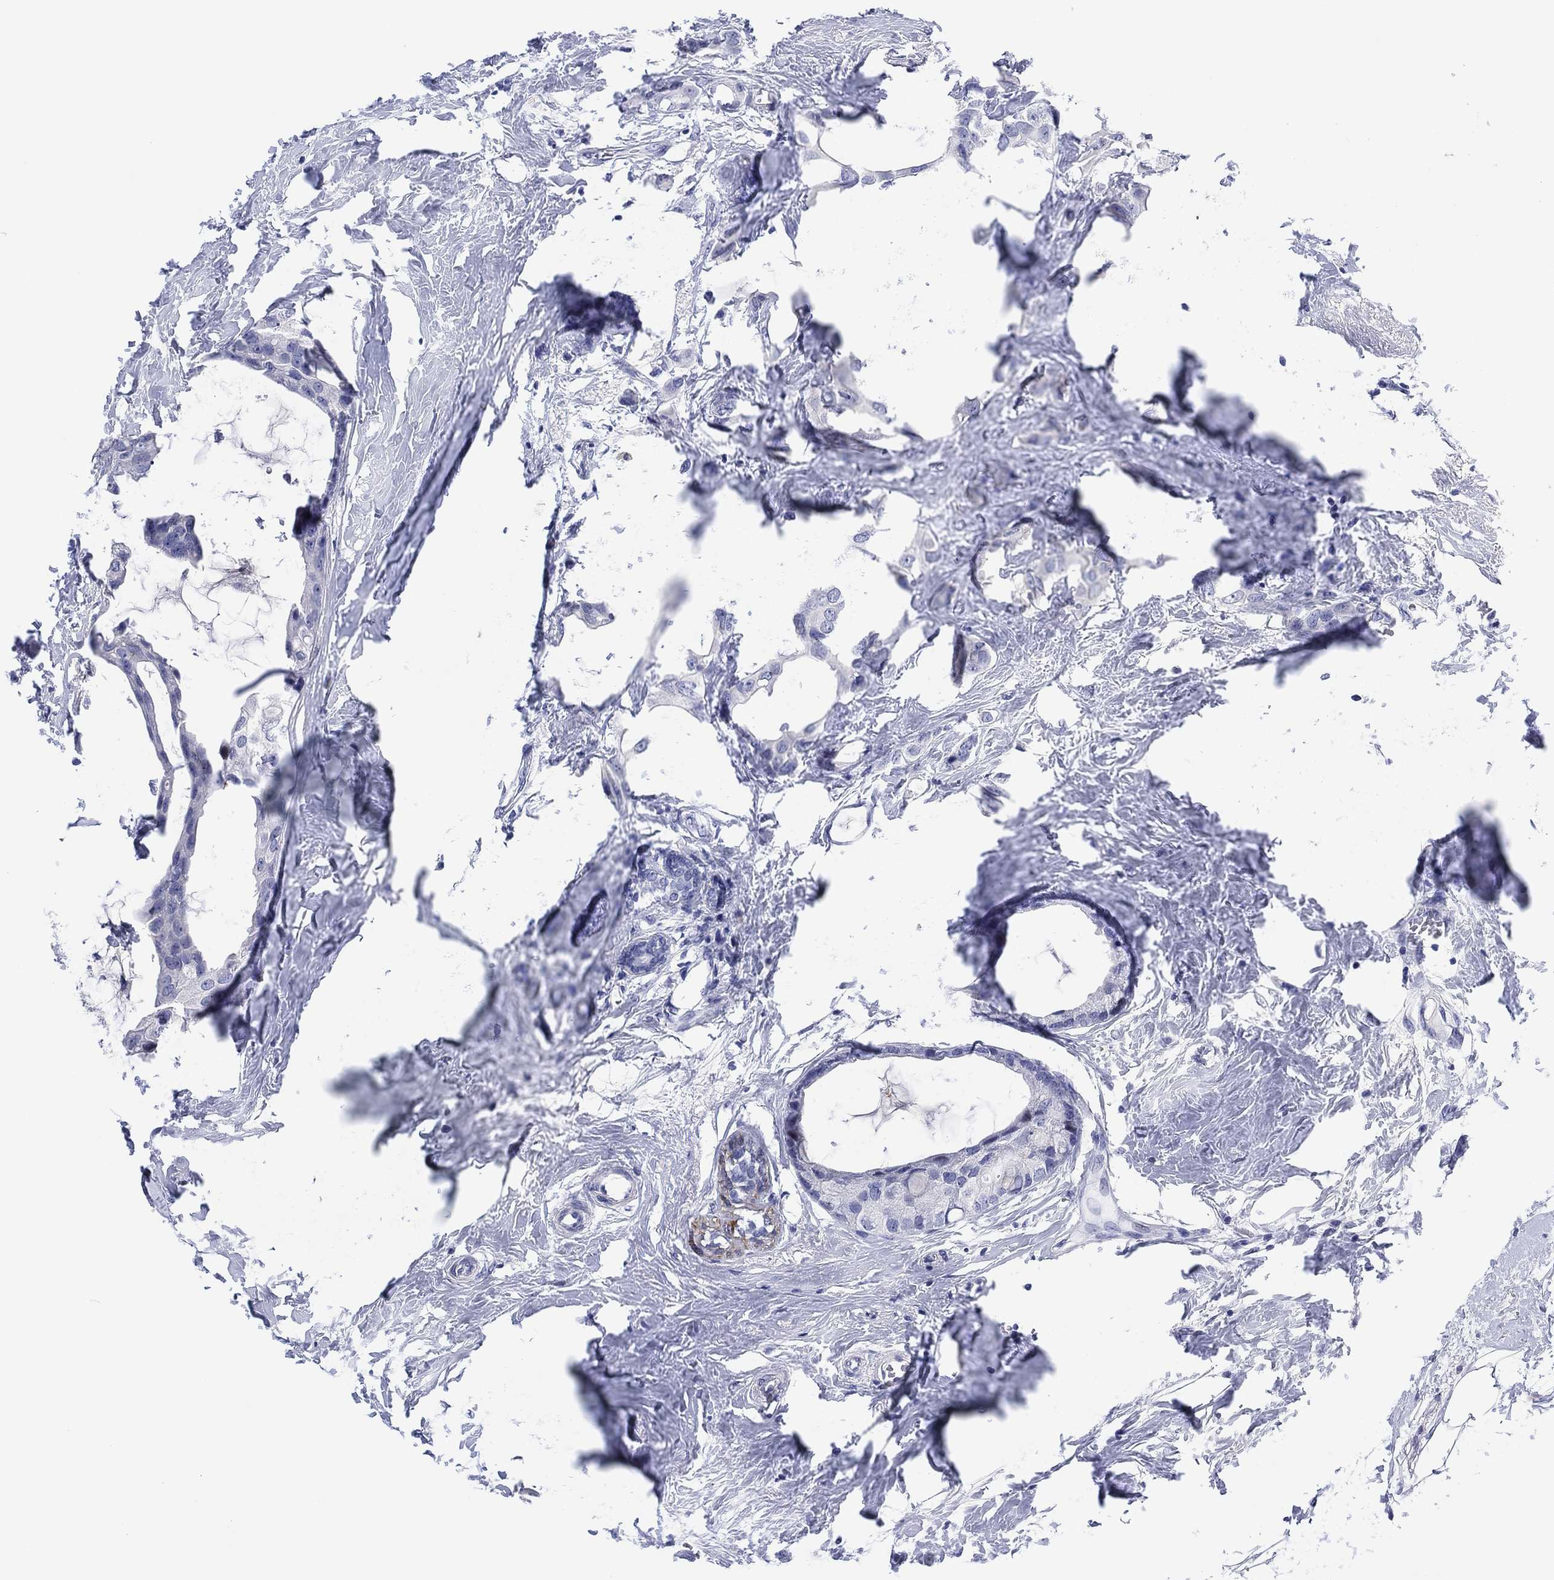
{"staining": {"intensity": "negative", "quantity": "none", "location": "none"}, "tissue": "breast cancer", "cell_type": "Tumor cells", "image_type": "cancer", "snomed": [{"axis": "morphology", "description": "Duct carcinoma"}, {"axis": "topography", "description": "Breast"}], "caption": "Breast invasive ductal carcinoma stained for a protein using immunohistochemistry exhibits no expression tumor cells.", "gene": "CLIP3", "patient": {"sex": "female", "age": 45}}